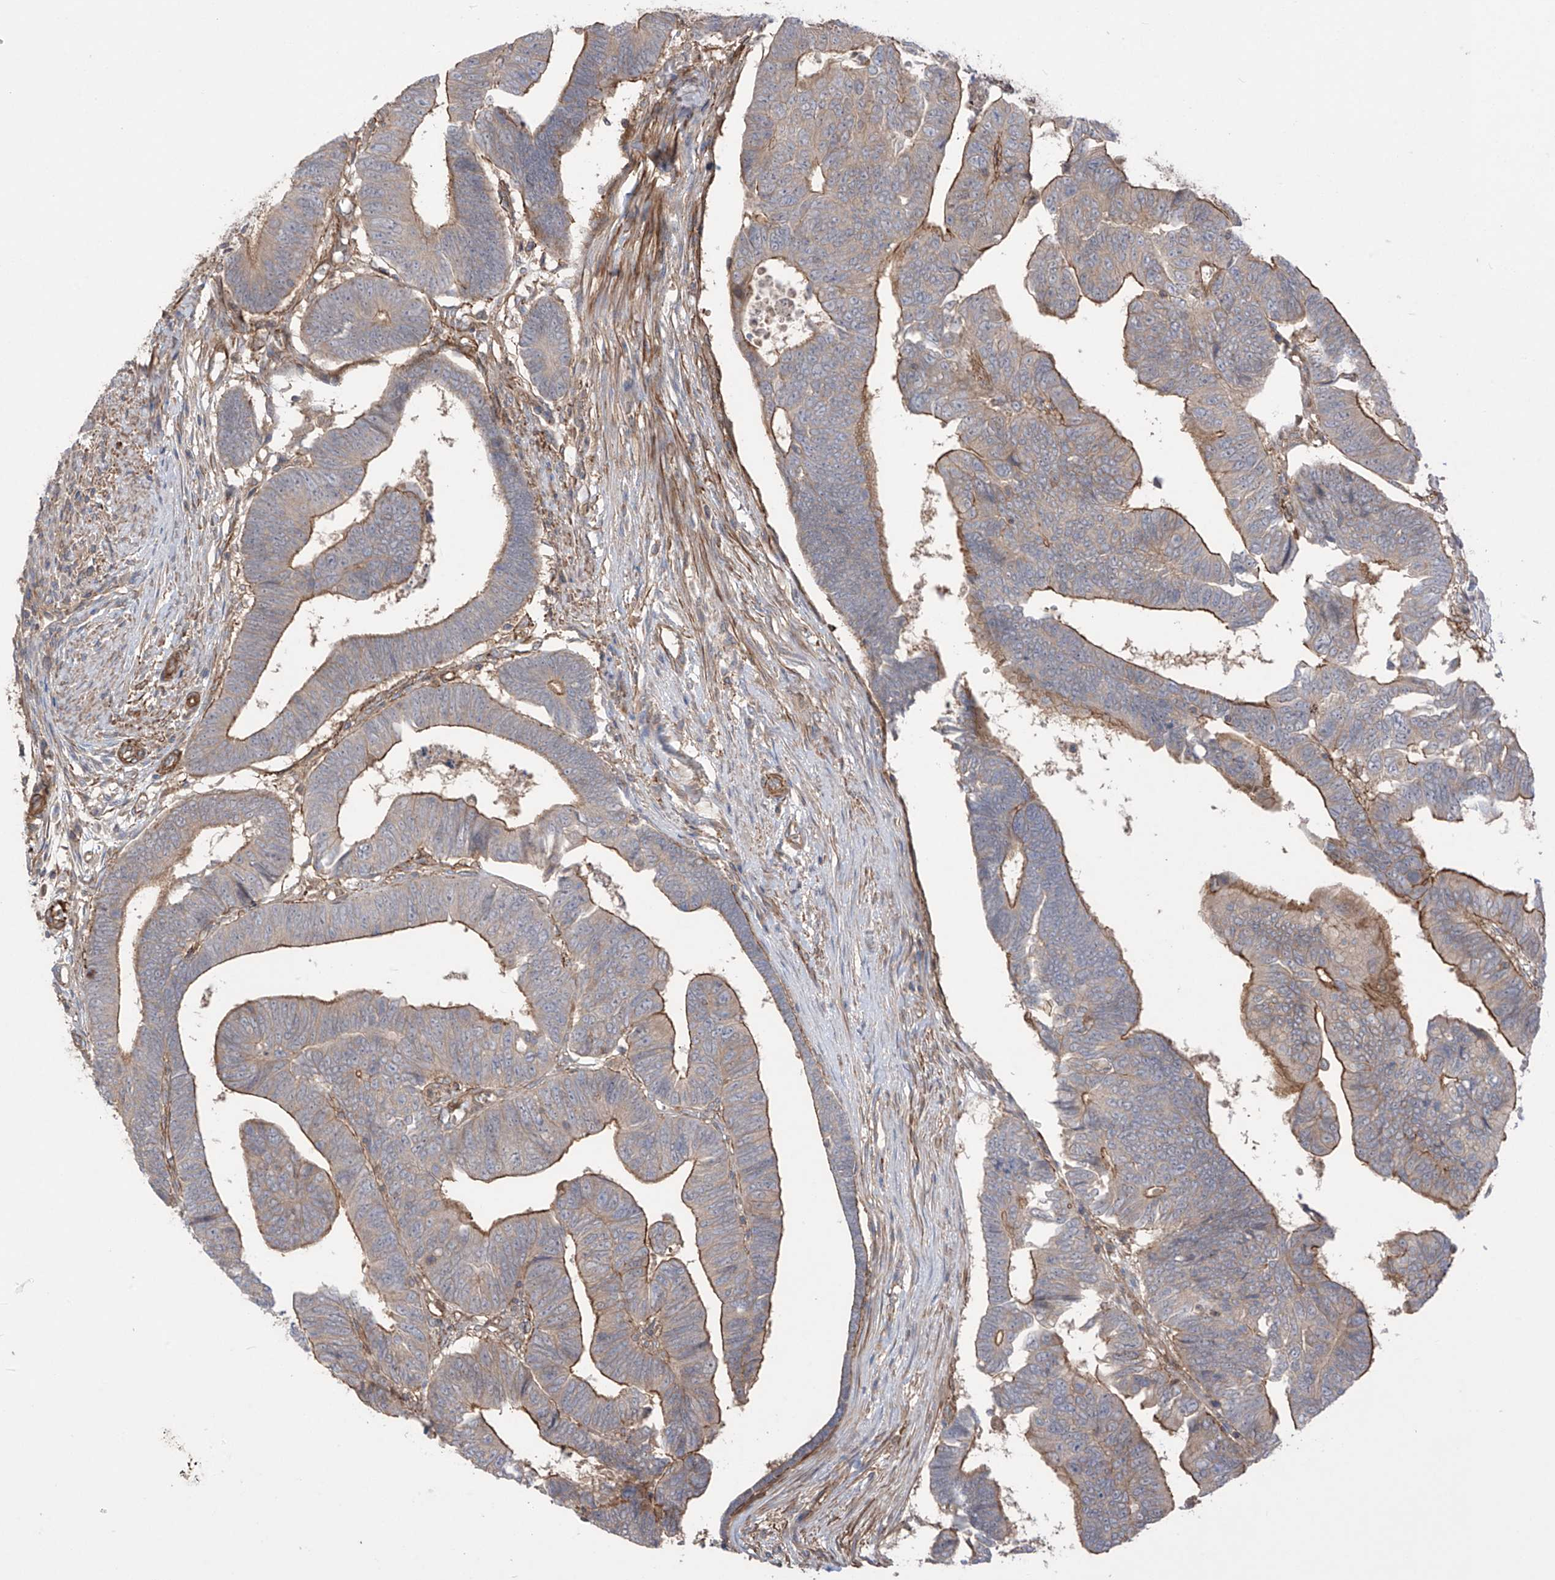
{"staining": {"intensity": "moderate", "quantity": "25%-75%", "location": "cytoplasmic/membranous"}, "tissue": "colorectal cancer", "cell_type": "Tumor cells", "image_type": "cancer", "snomed": [{"axis": "morphology", "description": "Adenocarcinoma, NOS"}, {"axis": "topography", "description": "Rectum"}], "caption": "This is a histology image of immunohistochemistry (IHC) staining of colorectal cancer, which shows moderate positivity in the cytoplasmic/membranous of tumor cells.", "gene": "TRMU", "patient": {"sex": "female", "age": 65}}